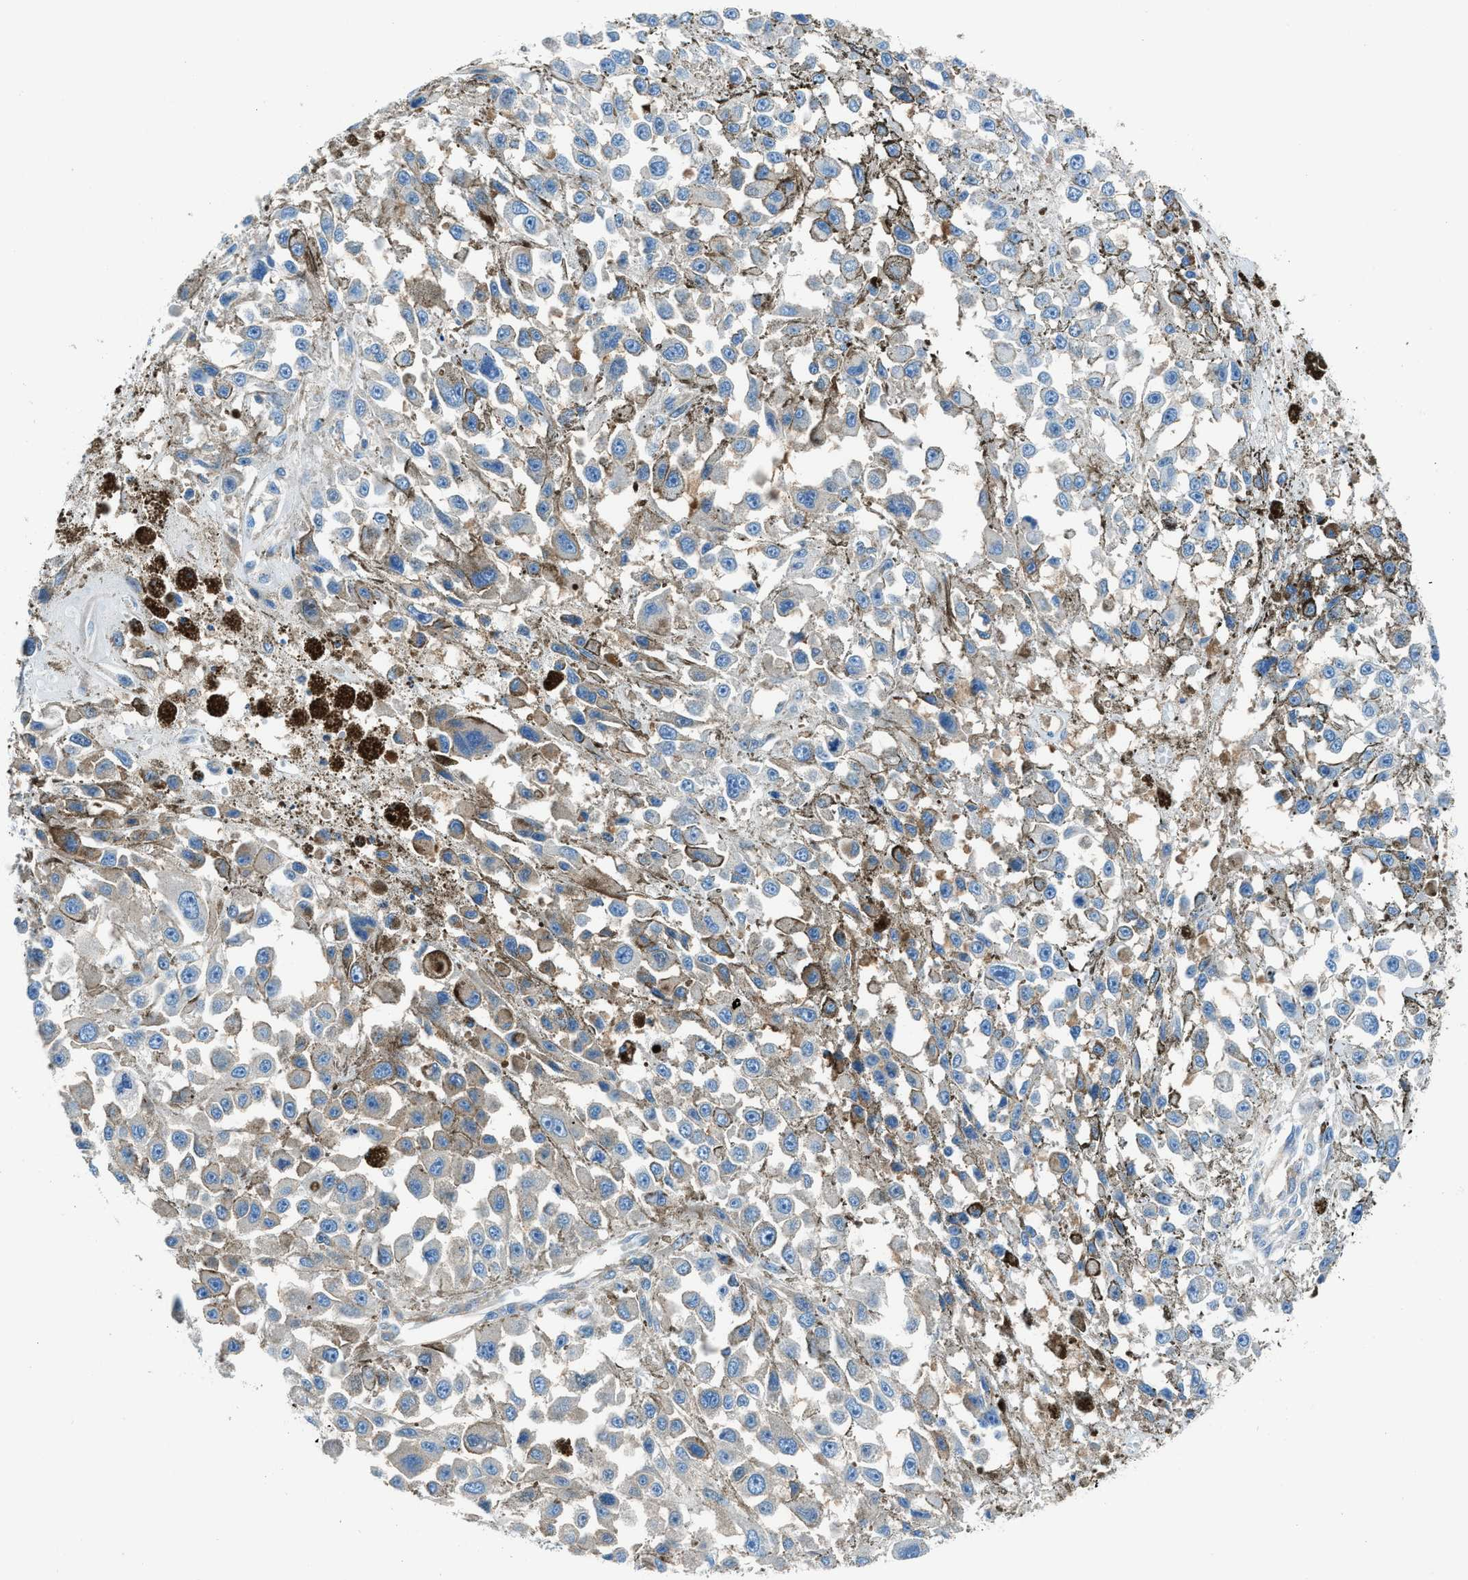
{"staining": {"intensity": "weak", "quantity": "<25%", "location": "cytoplasmic/membranous"}, "tissue": "melanoma", "cell_type": "Tumor cells", "image_type": "cancer", "snomed": [{"axis": "morphology", "description": "Malignant melanoma, Metastatic site"}, {"axis": "topography", "description": "Lymph node"}], "caption": "Immunohistochemistry (IHC) image of neoplastic tissue: human melanoma stained with DAB exhibits no significant protein staining in tumor cells.", "gene": "SARS1", "patient": {"sex": "male", "age": 59}}